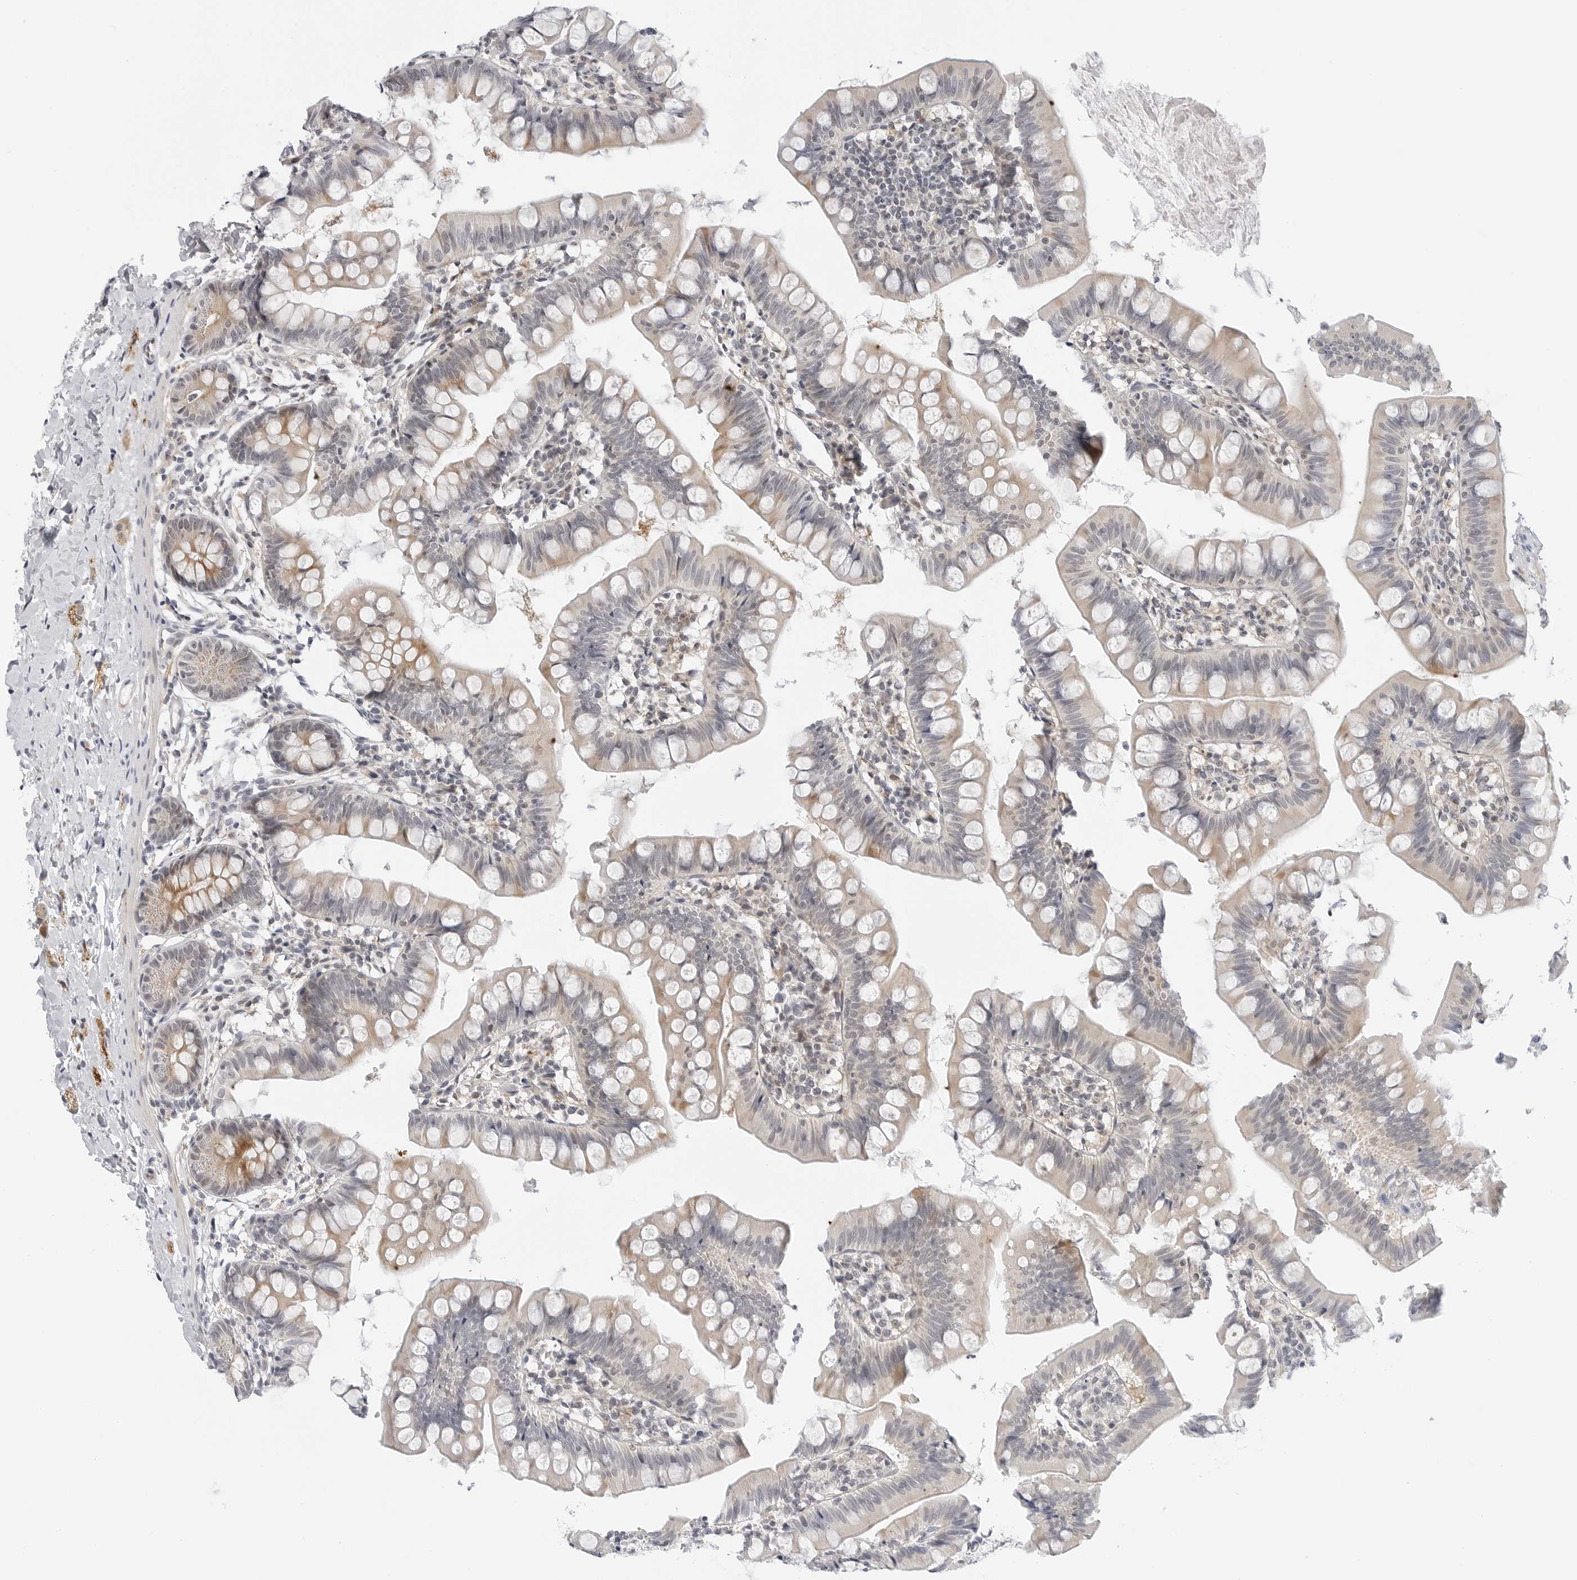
{"staining": {"intensity": "moderate", "quantity": "25%-75%", "location": "cytoplasmic/membranous"}, "tissue": "small intestine", "cell_type": "Glandular cells", "image_type": "normal", "snomed": [{"axis": "morphology", "description": "Normal tissue, NOS"}, {"axis": "topography", "description": "Small intestine"}], "caption": "A brown stain shows moderate cytoplasmic/membranous staining of a protein in glandular cells of normal small intestine. (IHC, brightfield microscopy, high magnification).", "gene": "MAP2K5", "patient": {"sex": "male", "age": 7}}